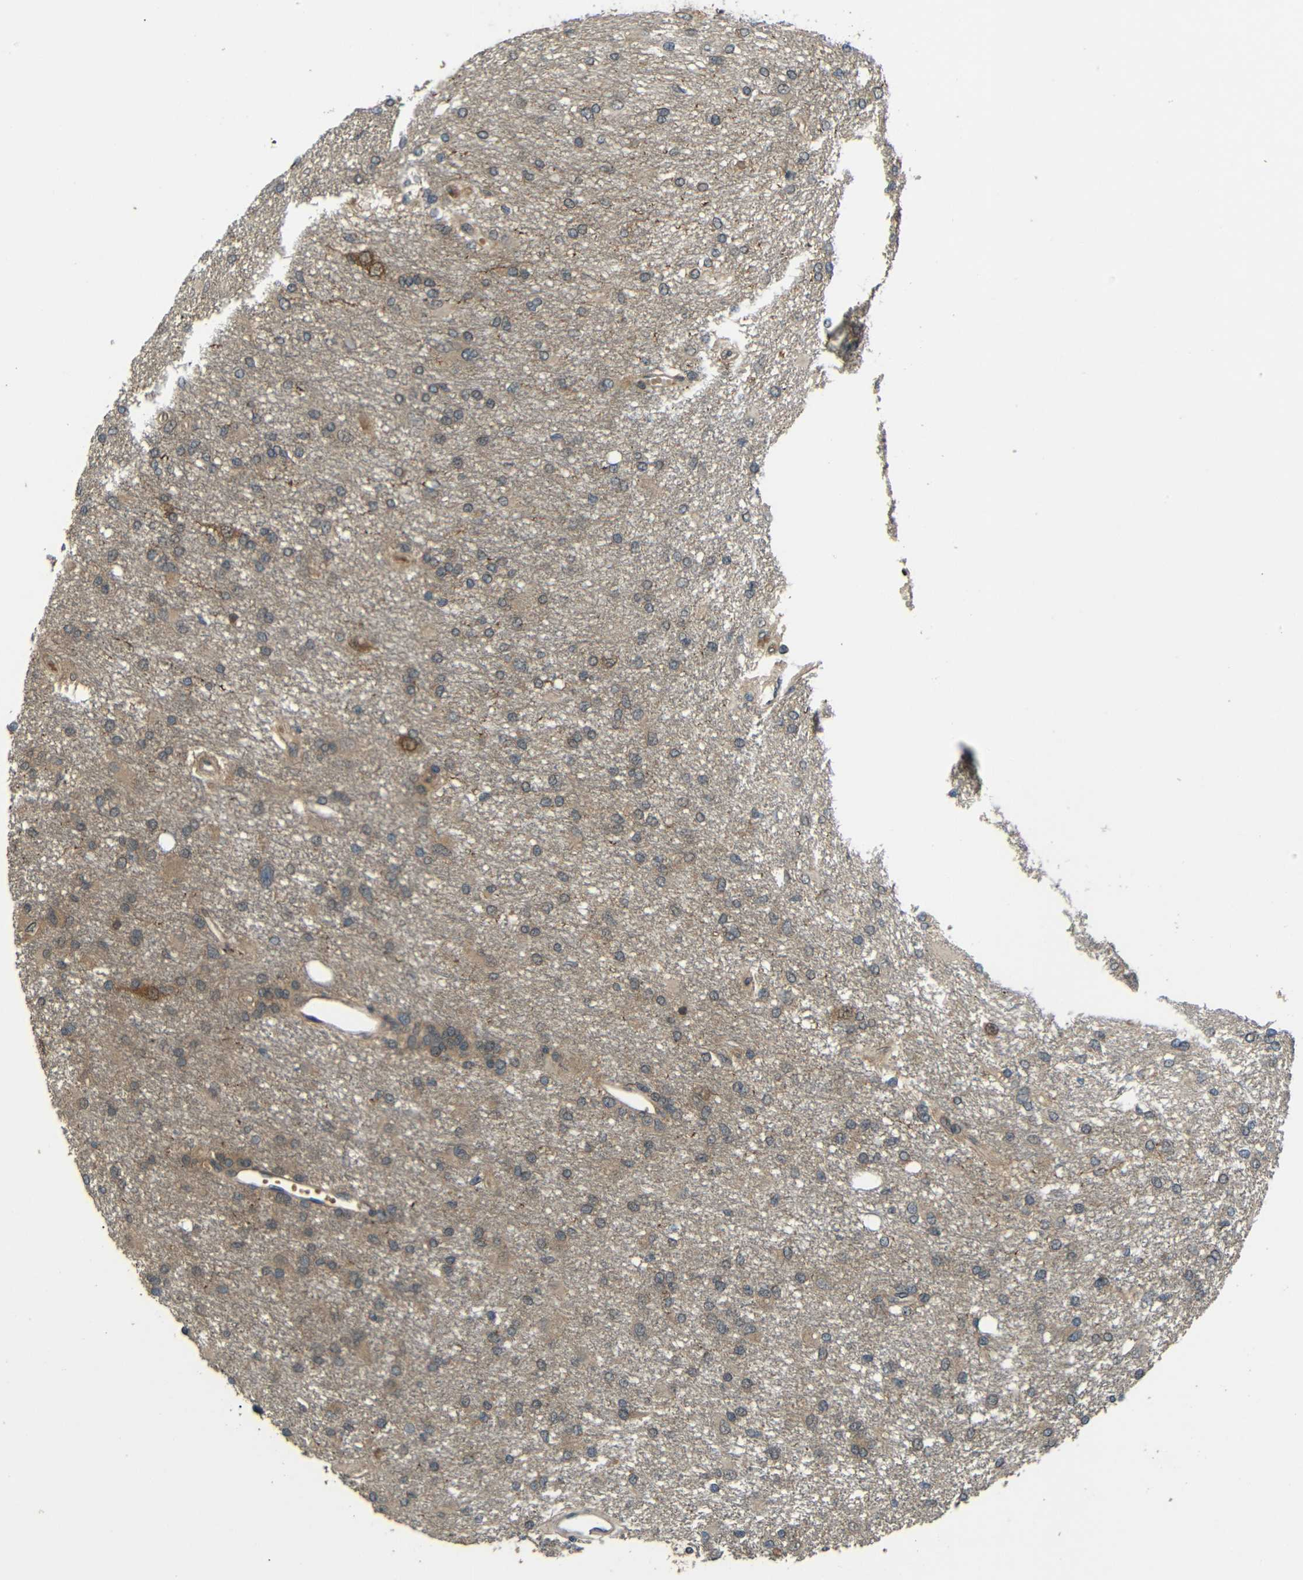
{"staining": {"intensity": "weak", "quantity": ">75%", "location": "cytoplasmic/membranous"}, "tissue": "glioma", "cell_type": "Tumor cells", "image_type": "cancer", "snomed": [{"axis": "morphology", "description": "Glioma, malignant, High grade"}, {"axis": "topography", "description": "Brain"}], "caption": "Human malignant glioma (high-grade) stained with a protein marker reveals weak staining in tumor cells.", "gene": "EPHB2", "patient": {"sex": "female", "age": 59}}